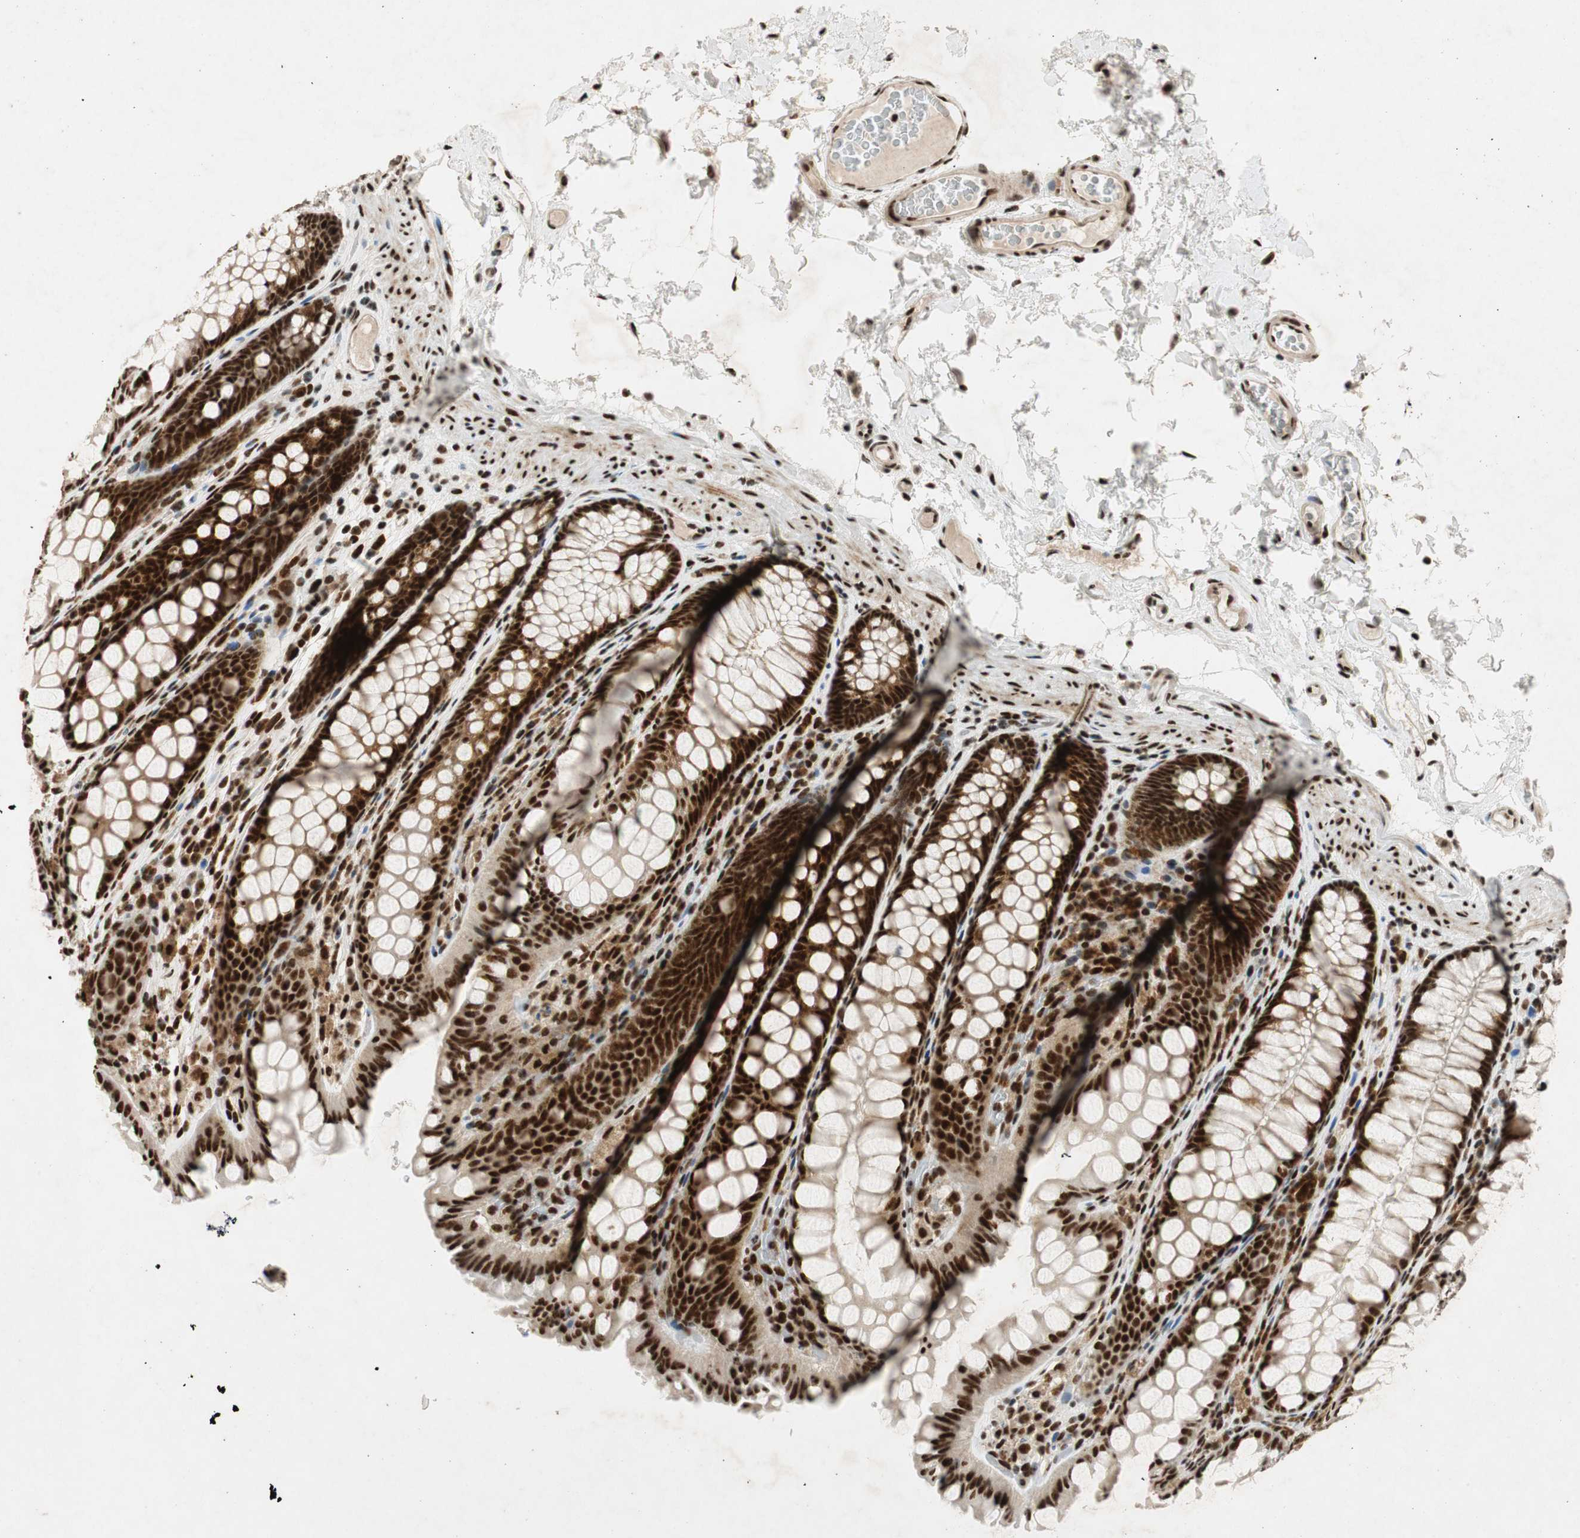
{"staining": {"intensity": "strong", "quantity": ">75%", "location": "nuclear"}, "tissue": "colon", "cell_type": "Endothelial cells", "image_type": "normal", "snomed": [{"axis": "morphology", "description": "Normal tissue, NOS"}, {"axis": "topography", "description": "Colon"}], "caption": "This image shows IHC staining of unremarkable human colon, with high strong nuclear positivity in about >75% of endothelial cells.", "gene": "NCBP3", "patient": {"sex": "female", "age": 55}}